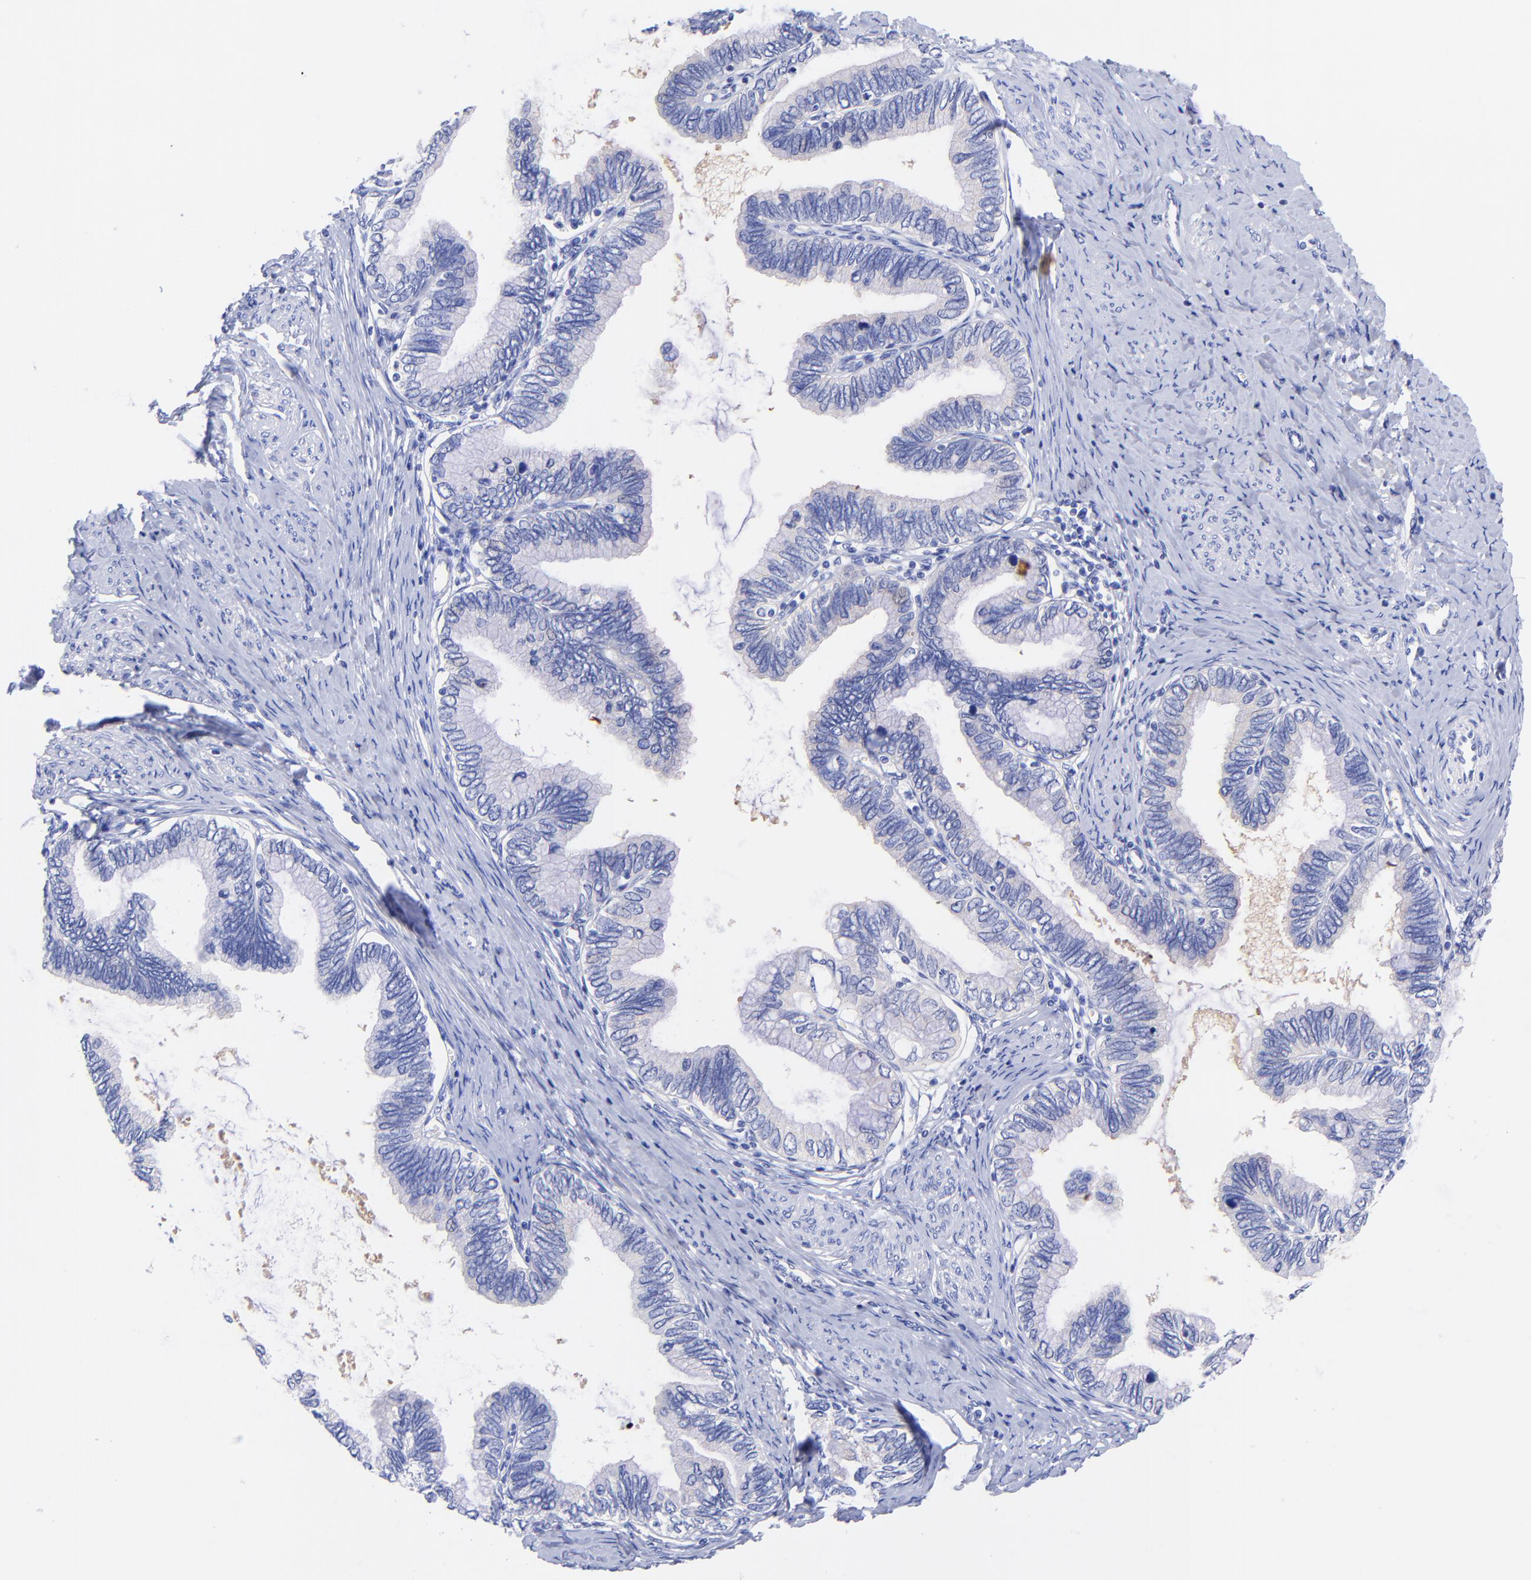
{"staining": {"intensity": "negative", "quantity": "none", "location": "none"}, "tissue": "cervical cancer", "cell_type": "Tumor cells", "image_type": "cancer", "snomed": [{"axis": "morphology", "description": "Adenocarcinoma, NOS"}, {"axis": "topography", "description": "Cervix"}], "caption": "This is an immunohistochemistry micrograph of human adenocarcinoma (cervical). There is no staining in tumor cells.", "gene": "GPHN", "patient": {"sex": "female", "age": 49}}